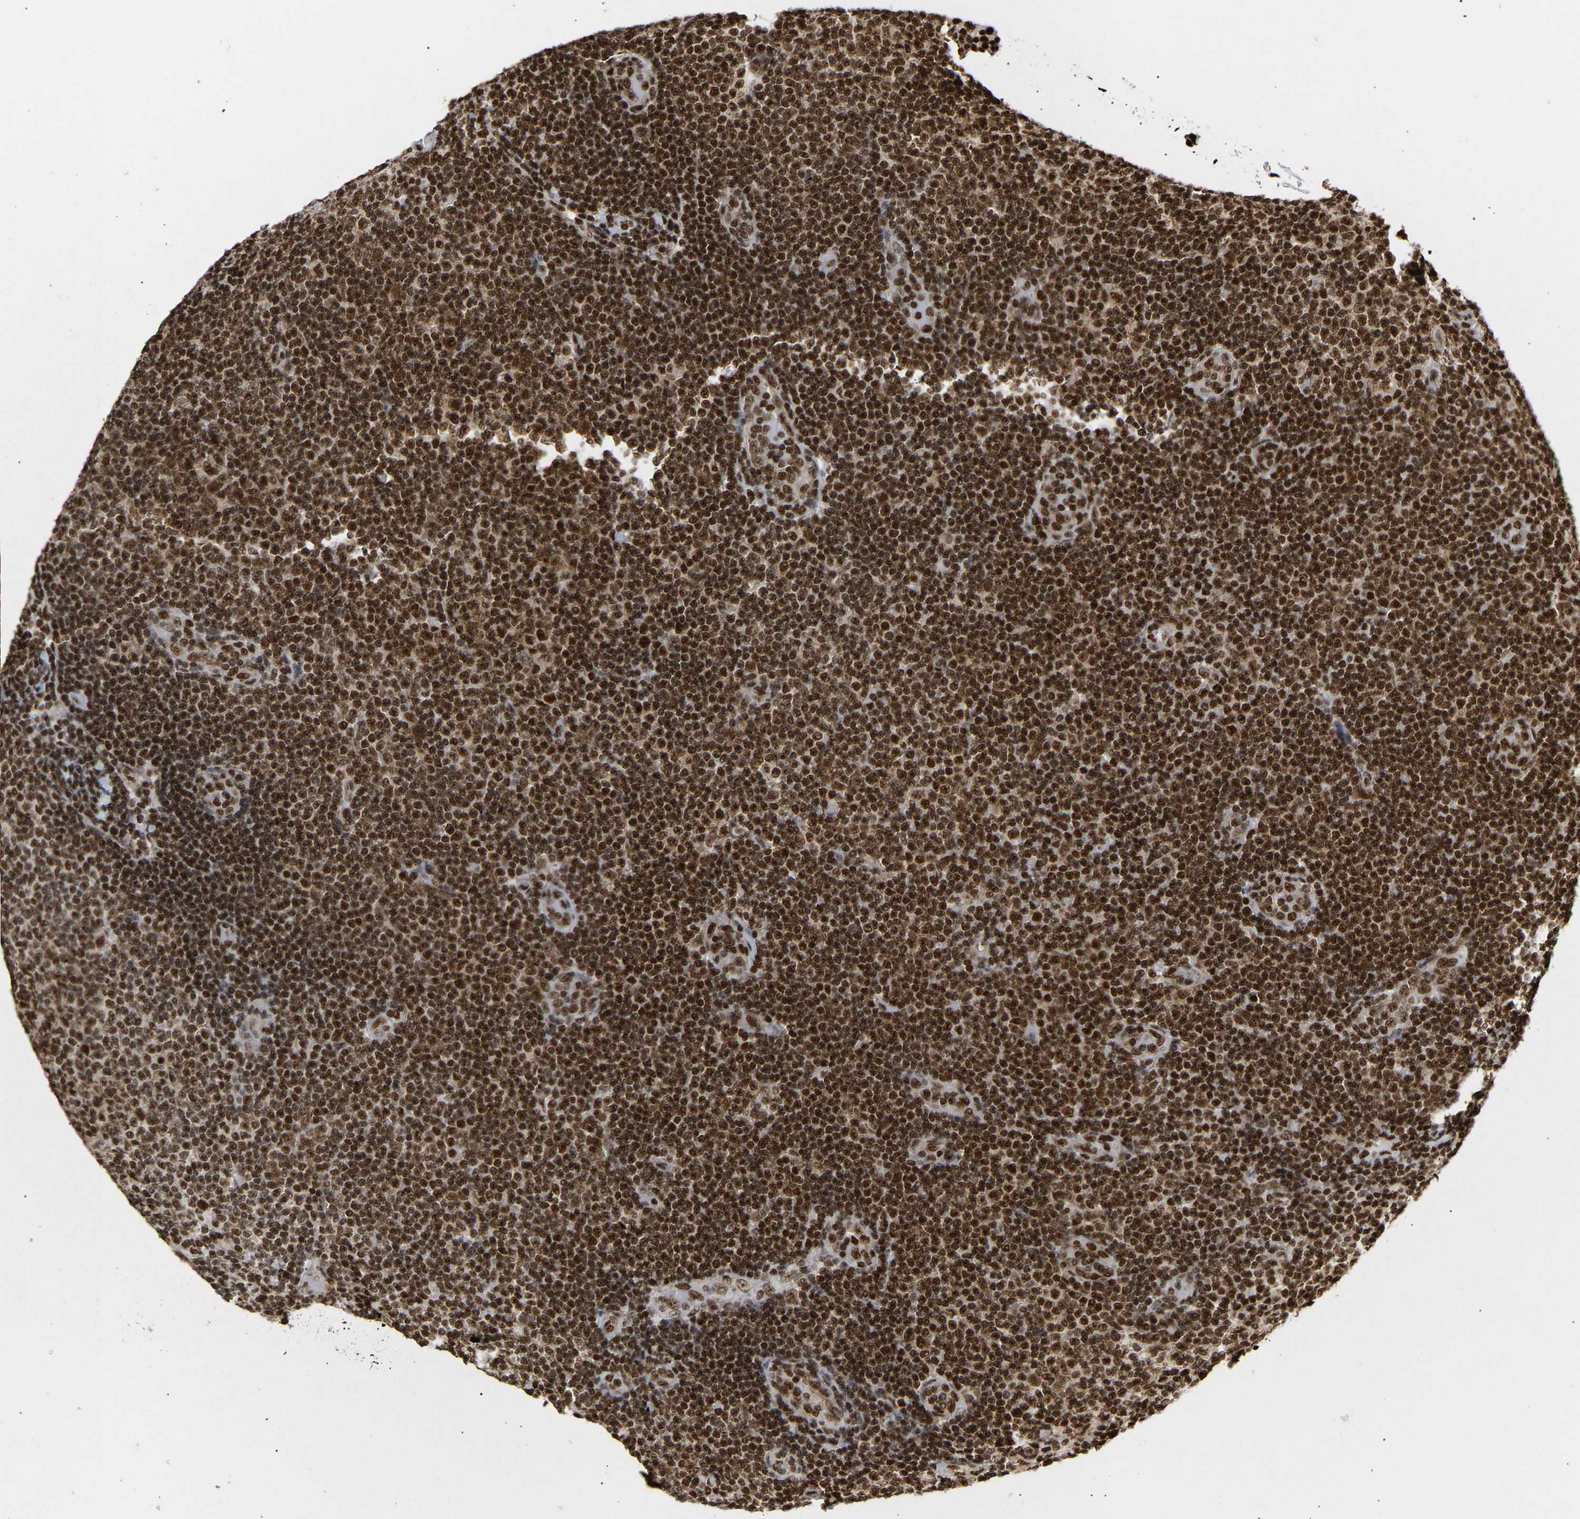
{"staining": {"intensity": "strong", "quantity": ">75%", "location": "nuclear"}, "tissue": "lymphoma", "cell_type": "Tumor cells", "image_type": "cancer", "snomed": [{"axis": "morphology", "description": "Malignant lymphoma, non-Hodgkin's type, Low grade"}, {"axis": "topography", "description": "Lymph node"}], "caption": "Malignant lymphoma, non-Hodgkin's type (low-grade) was stained to show a protein in brown. There is high levels of strong nuclear staining in approximately >75% of tumor cells. Nuclei are stained in blue.", "gene": "ALYREF", "patient": {"sex": "male", "age": 83}}